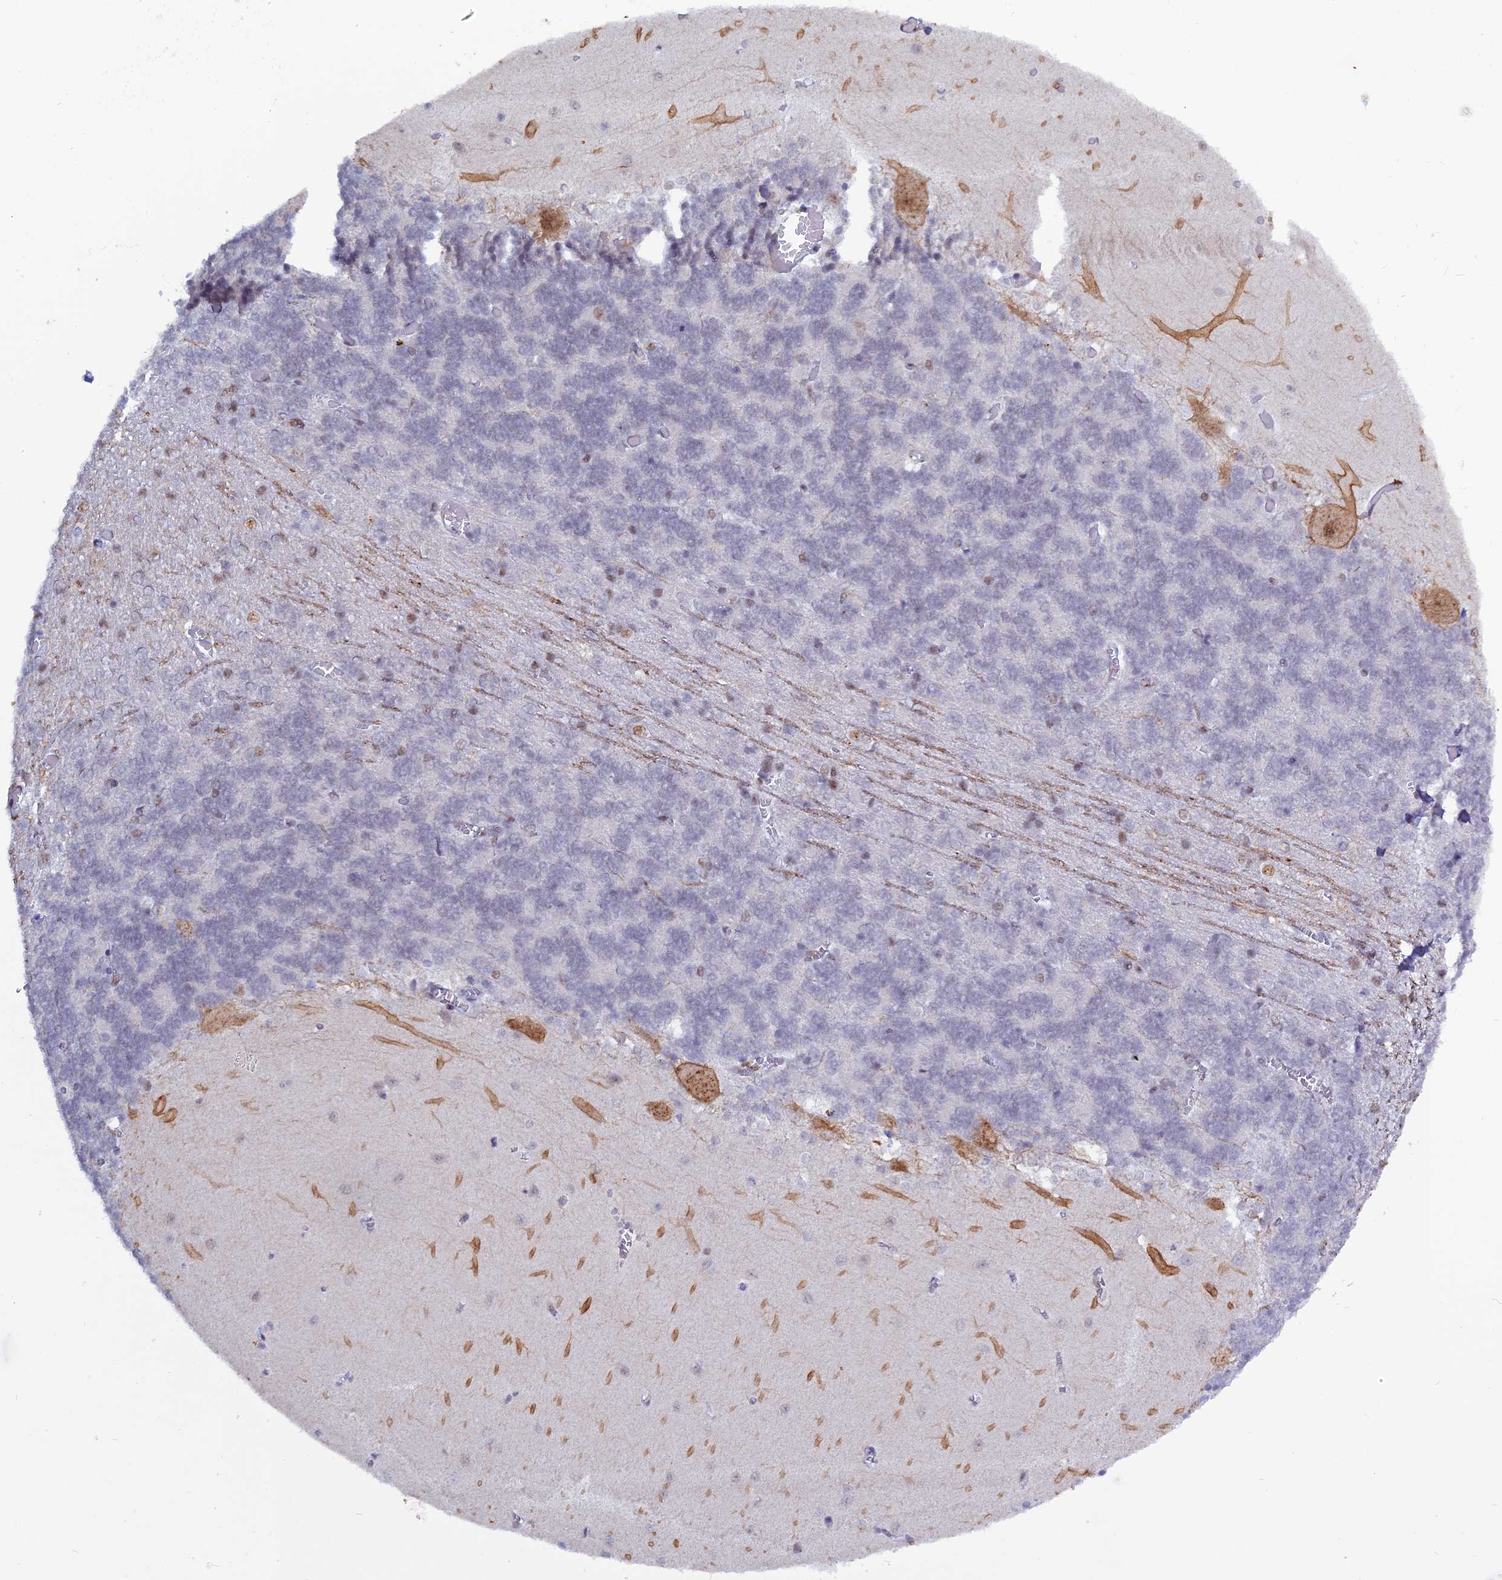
{"staining": {"intensity": "negative", "quantity": "none", "location": "none"}, "tissue": "cerebellum", "cell_type": "Cells in granular layer", "image_type": "normal", "snomed": [{"axis": "morphology", "description": "Normal tissue, NOS"}, {"axis": "topography", "description": "Cerebellum"}], "caption": "High power microscopy photomicrograph of an immunohistochemistry micrograph of unremarkable cerebellum, revealing no significant expression in cells in granular layer.", "gene": "NOL4L", "patient": {"sex": "male", "age": 37}}